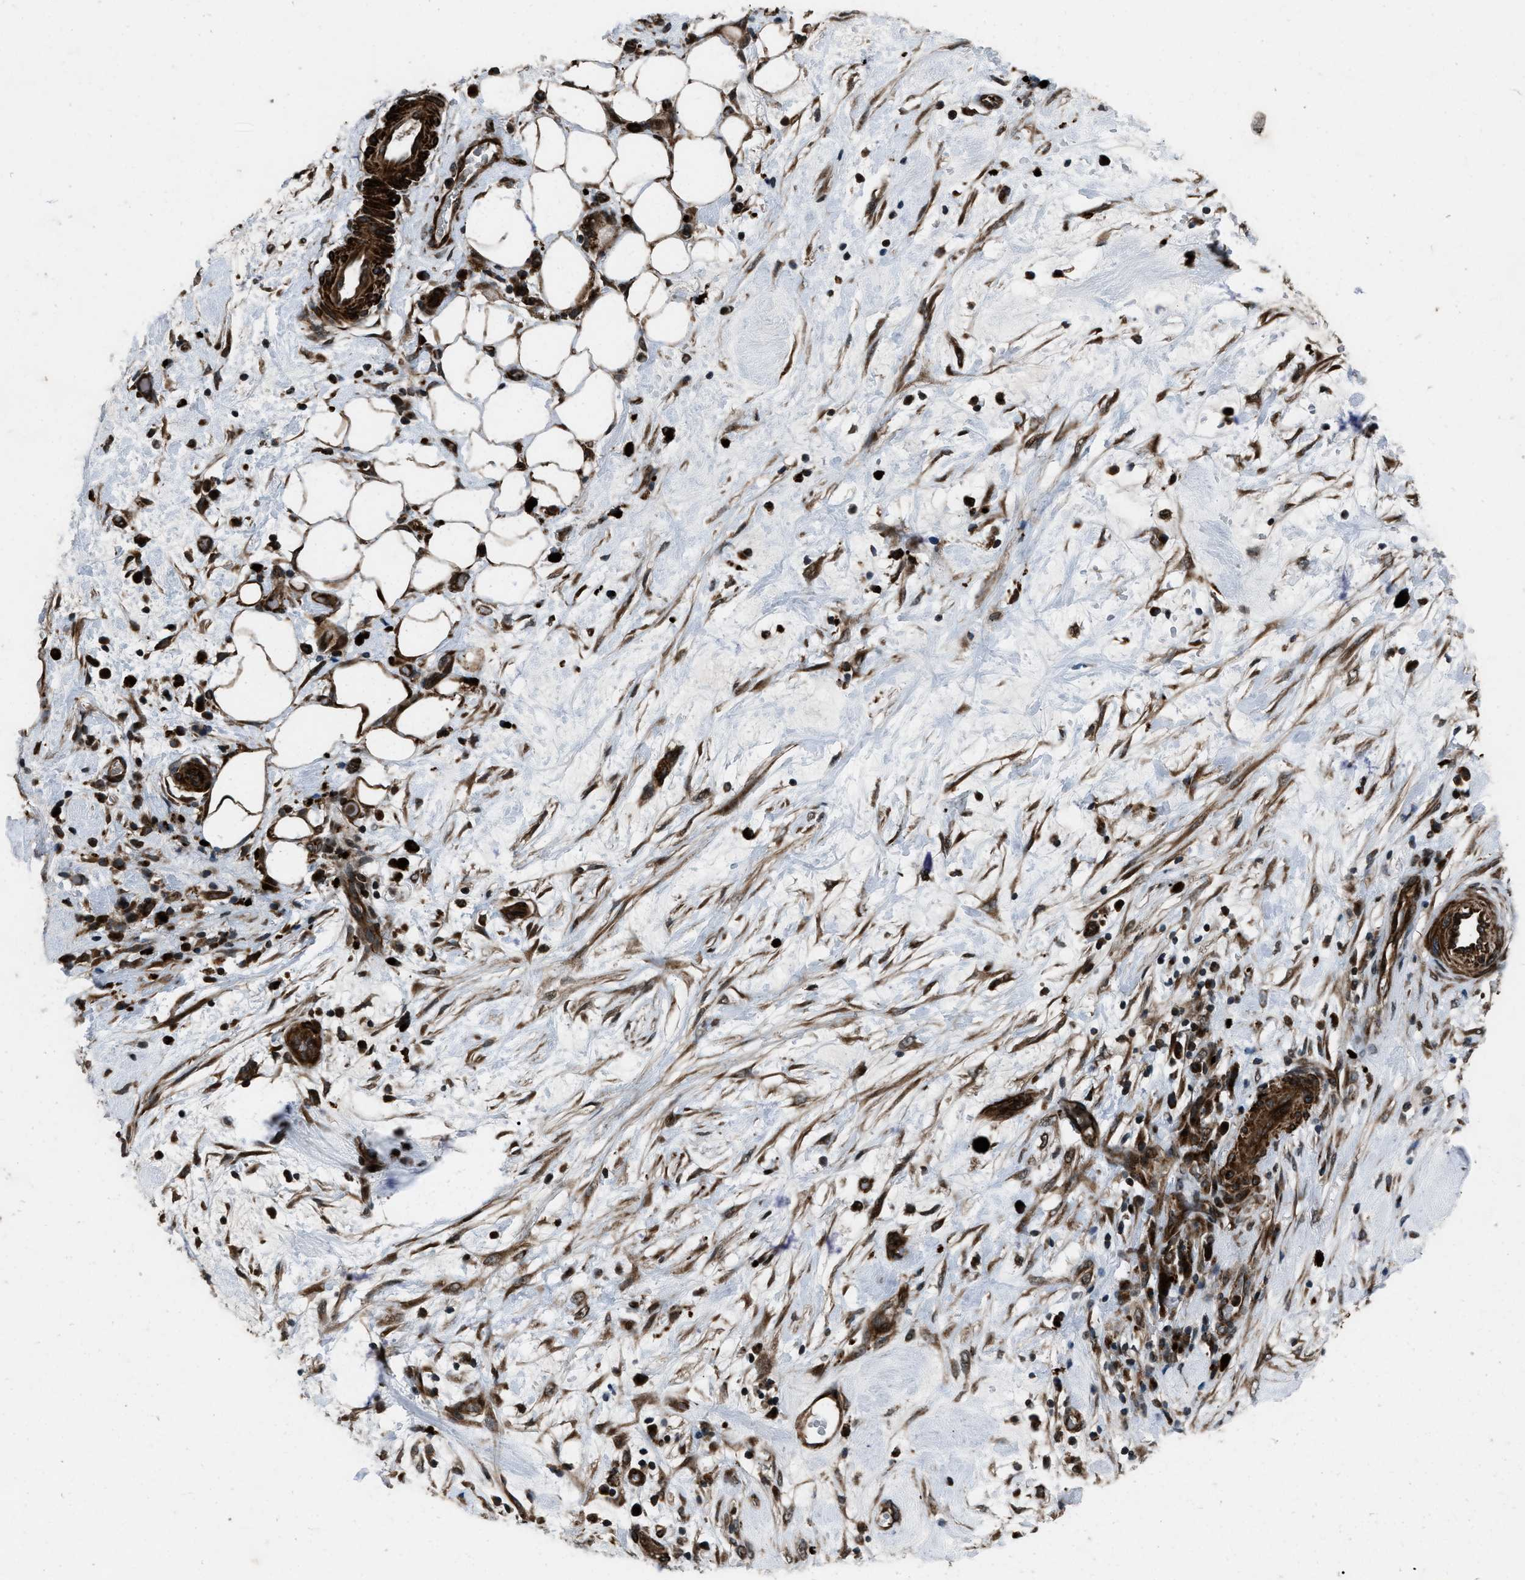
{"staining": {"intensity": "strong", "quantity": ">75%", "location": "cytoplasmic/membranous,nuclear"}, "tissue": "pancreatic cancer", "cell_type": "Tumor cells", "image_type": "cancer", "snomed": [{"axis": "morphology", "description": "Adenocarcinoma, NOS"}, {"axis": "topography", "description": "Pancreas"}], "caption": "Protein staining of pancreatic cancer tissue exhibits strong cytoplasmic/membranous and nuclear expression in approximately >75% of tumor cells.", "gene": "IRAK4", "patient": {"sex": "female", "age": 78}}